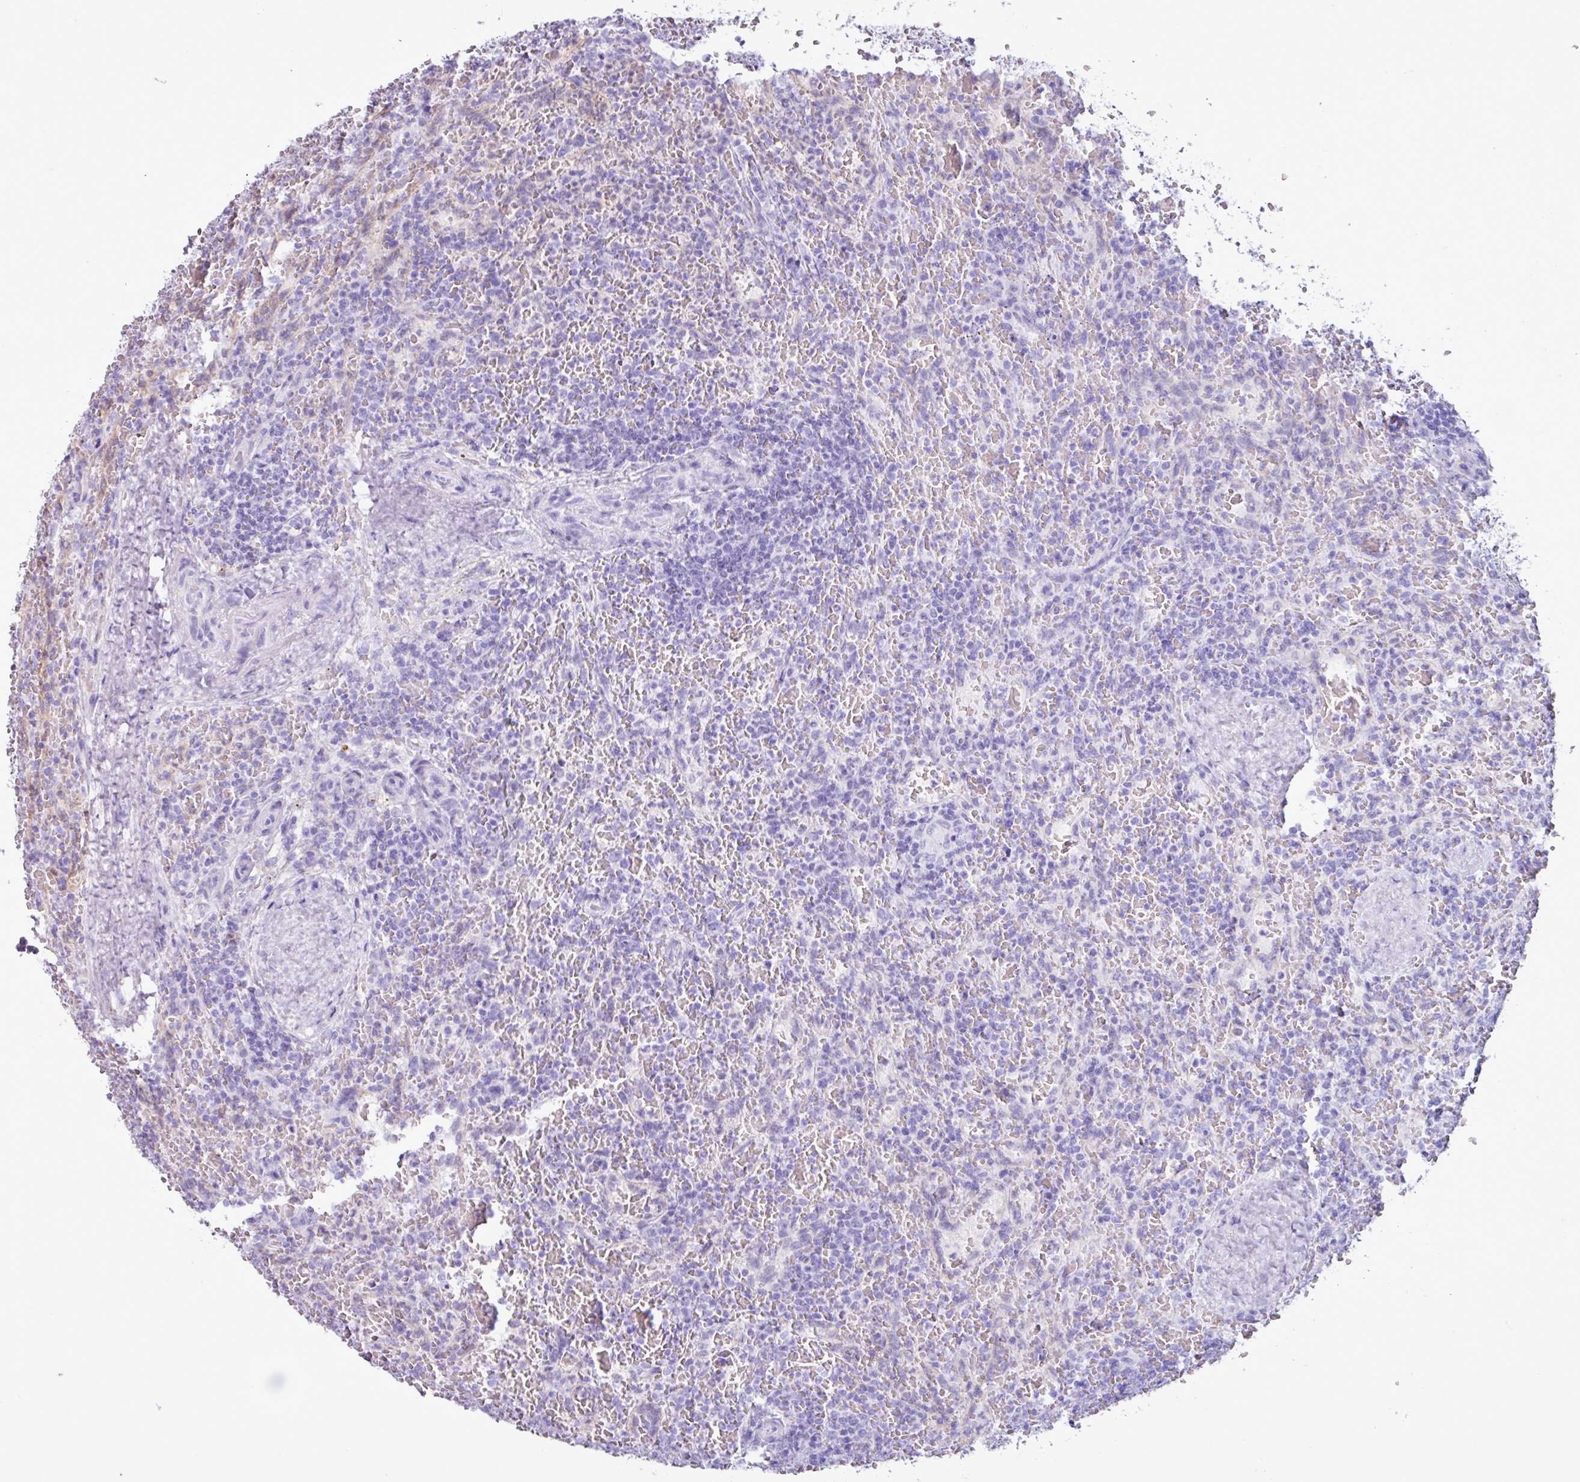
{"staining": {"intensity": "negative", "quantity": "none", "location": "none"}, "tissue": "lymphoma", "cell_type": "Tumor cells", "image_type": "cancer", "snomed": [{"axis": "morphology", "description": "Malignant lymphoma, non-Hodgkin's type, Low grade"}, {"axis": "topography", "description": "Spleen"}], "caption": "DAB (3,3'-diaminobenzidine) immunohistochemical staining of human lymphoma exhibits no significant positivity in tumor cells. (DAB (3,3'-diaminobenzidine) immunohistochemistry visualized using brightfield microscopy, high magnification).", "gene": "PPP1R35", "patient": {"sex": "female", "age": 64}}